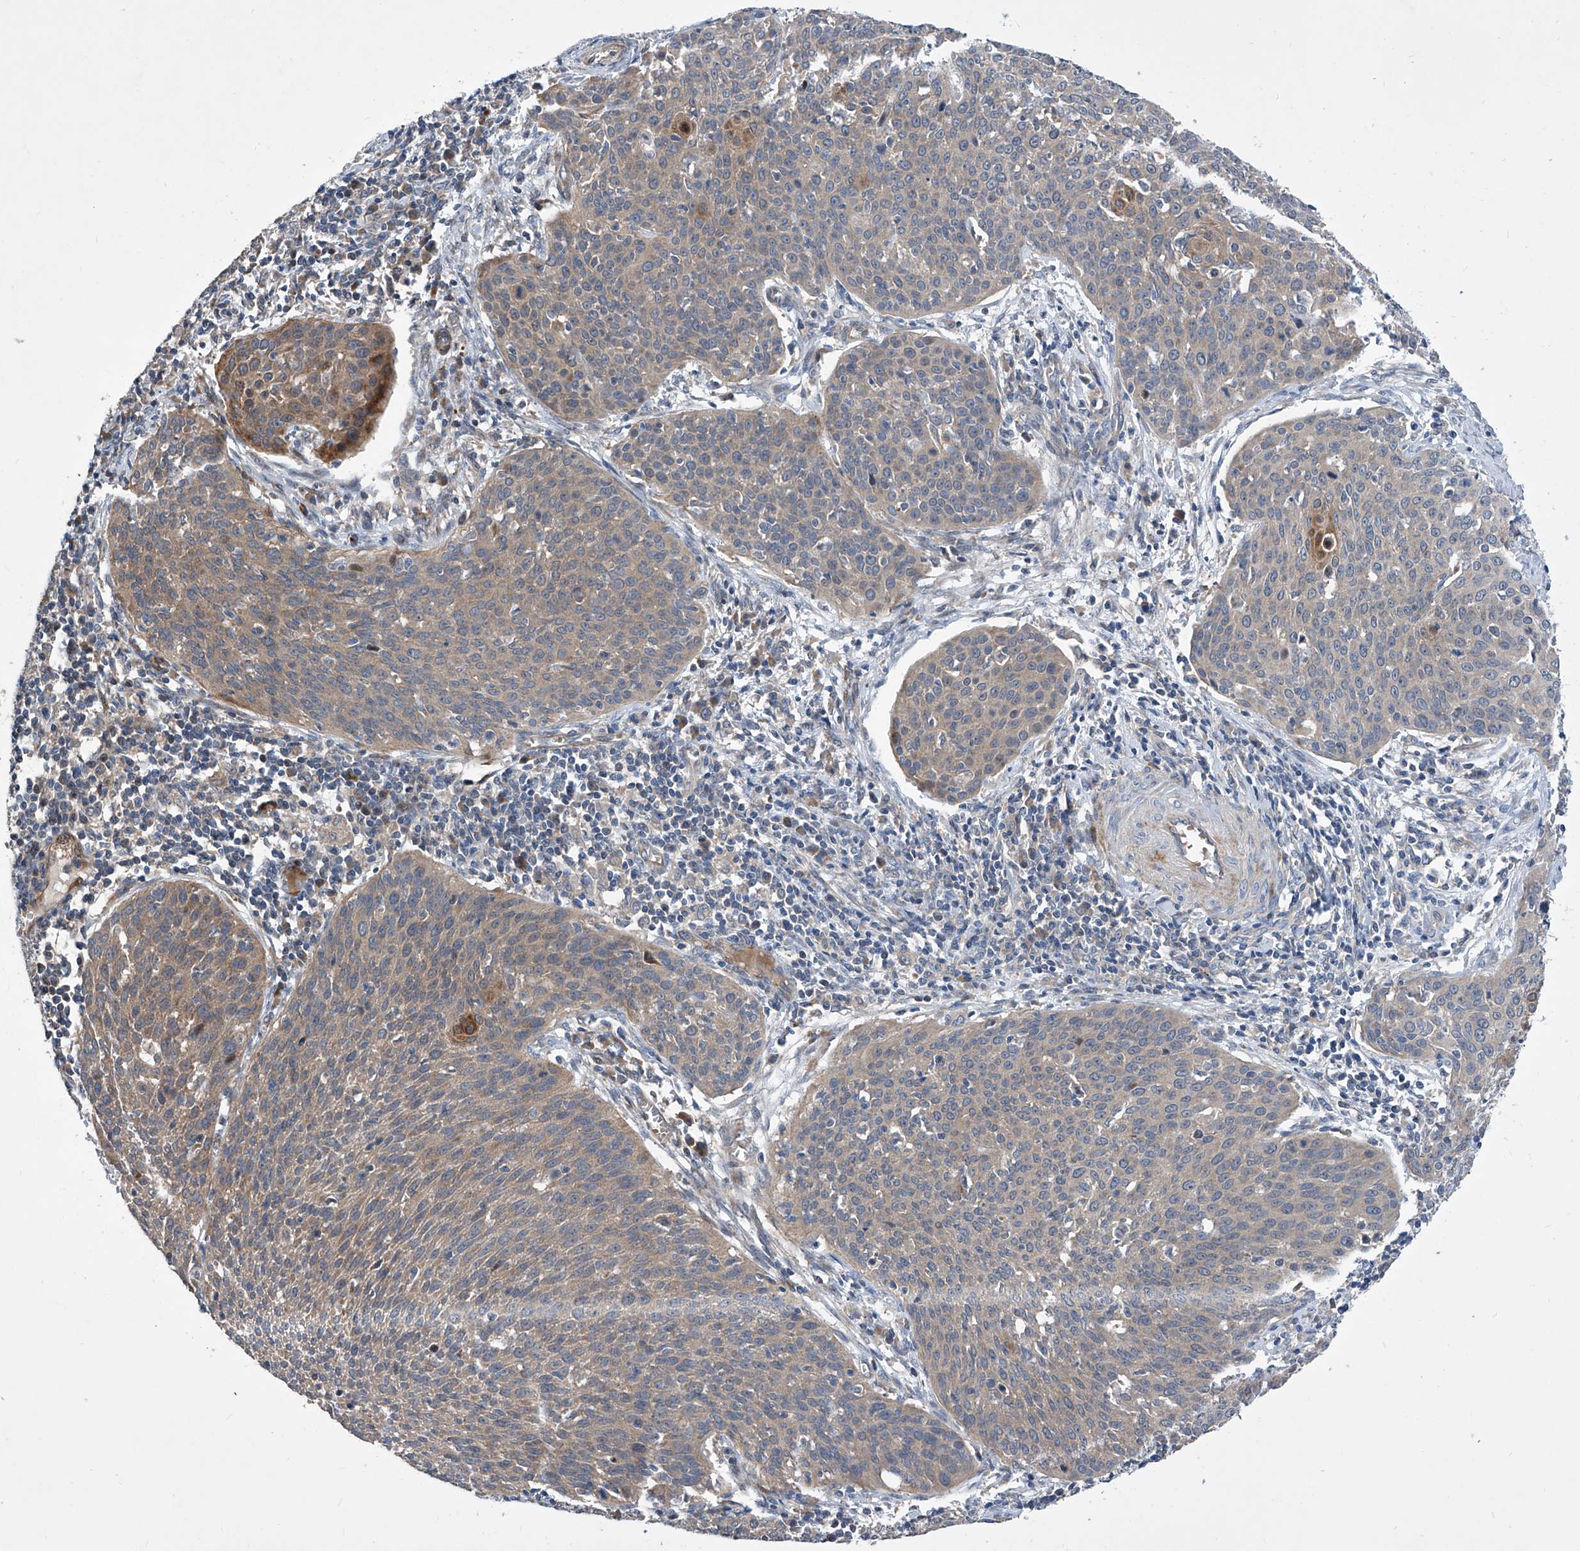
{"staining": {"intensity": "moderate", "quantity": "<25%", "location": "cytoplasmic/membranous"}, "tissue": "cervical cancer", "cell_type": "Tumor cells", "image_type": "cancer", "snomed": [{"axis": "morphology", "description": "Squamous cell carcinoma, NOS"}, {"axis": "topography", "description": "Cervix"}], "caption": "This is an image of immunohistochemistry (IHC) staining of cervical cancer (squamous cell carcinoma), which shows moderate positivity in the cytoplasmic/membranous of tumor cells.", "gene": "USF3", "patient": {"sex": "female", "age": 38}}